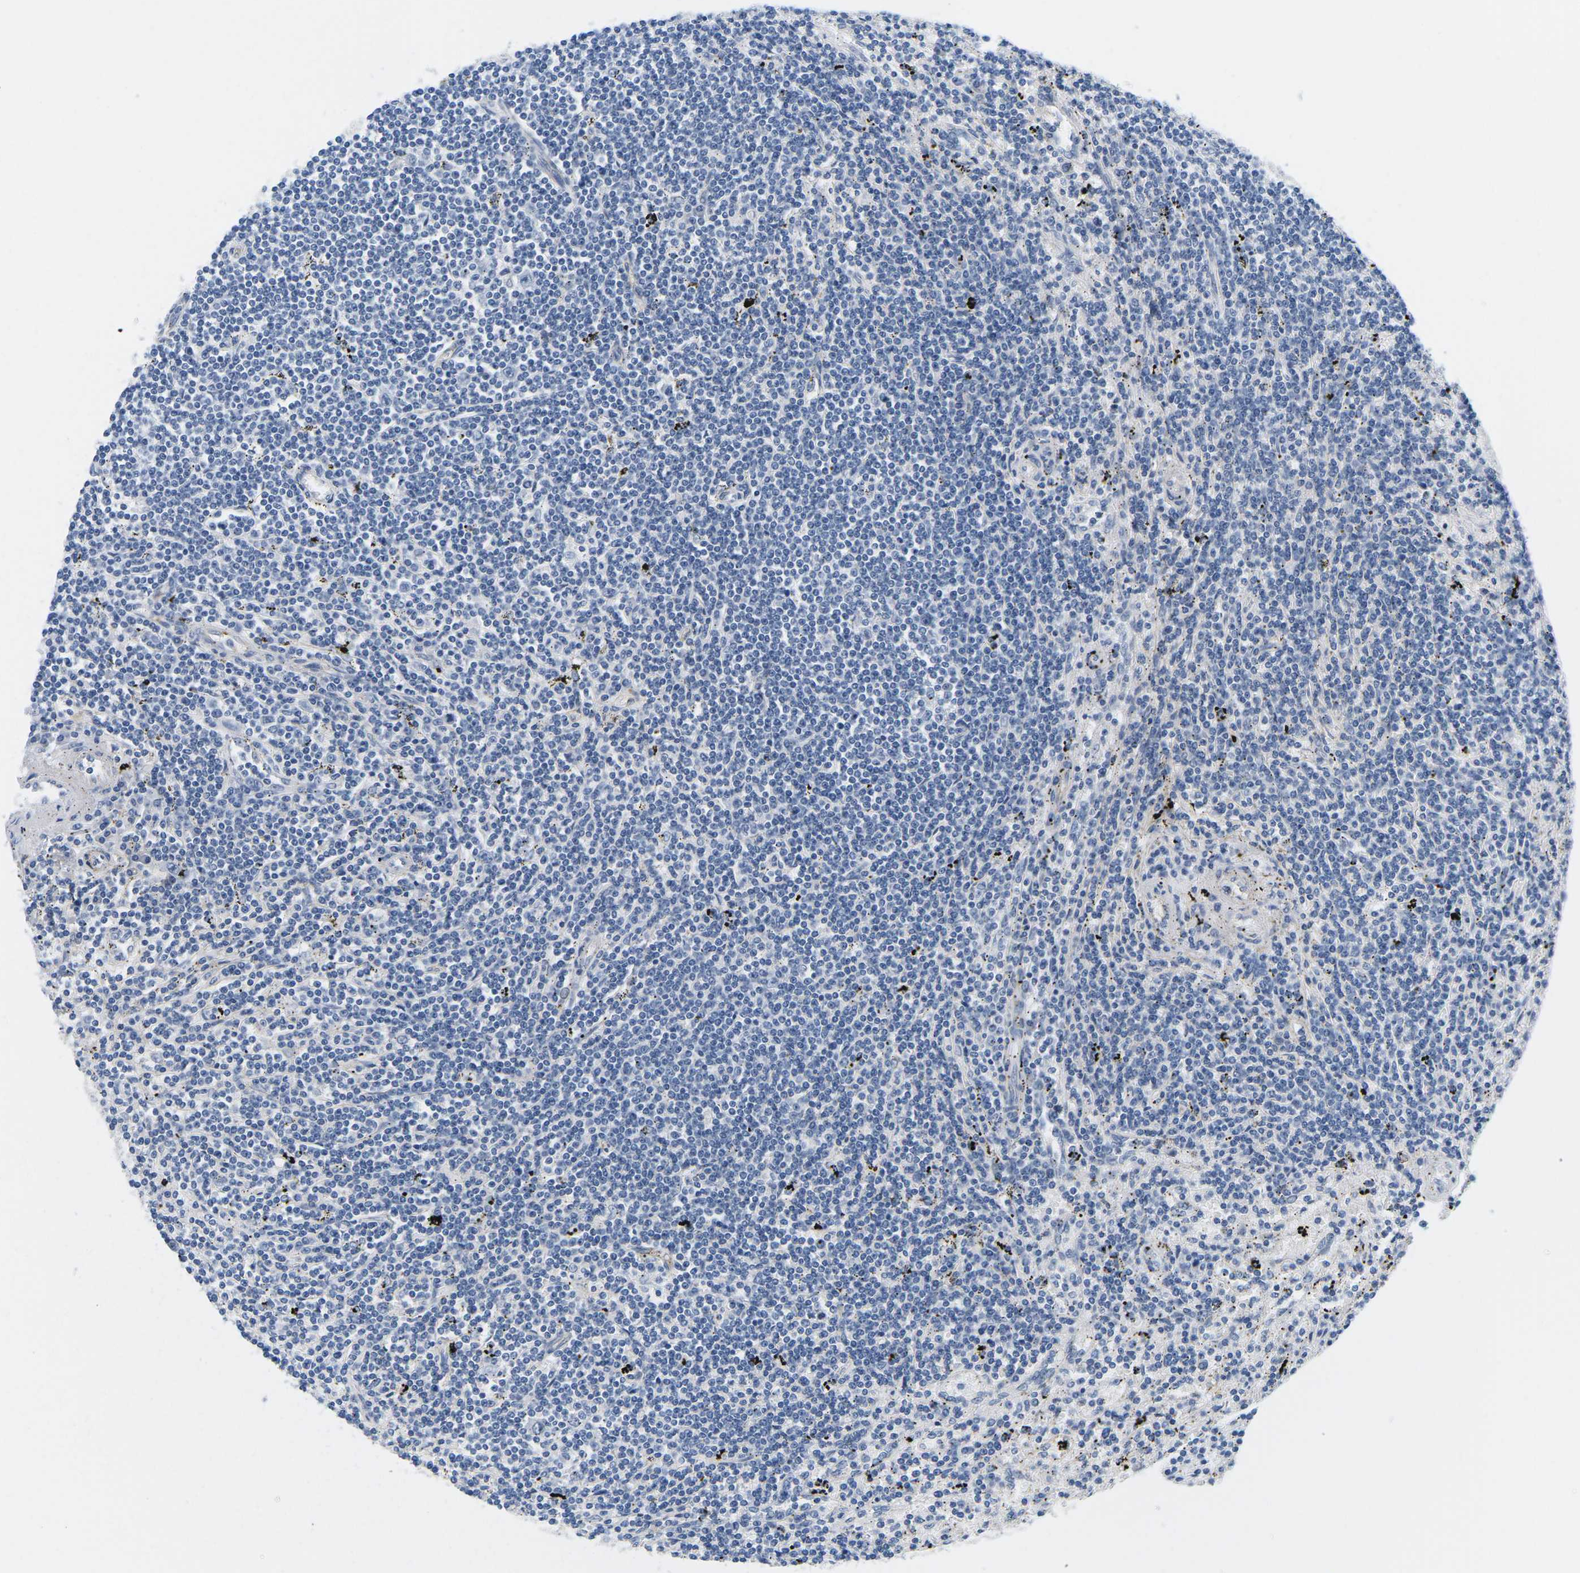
{"staining": {"intensity": "negative", "quantity": "none", "location": "none"}, "tissue": "lymphoma", "cell_type": "Tumor cells", "image_type": "cancer", "snomed": [{"axis": "morphology", "description": "Malignant lymphoma, non-Hodgkin's type, Low grade"}, {"axis": "topography", "description": "Spleen"}], "caption": "DAB (3,3'-diaminobenzidine) immunohistochemical staining of human lymphoma demonstrates no significant staining in tumor cells.", "gene": "APOB", "patient": {"sex": "male", "age": 76}}